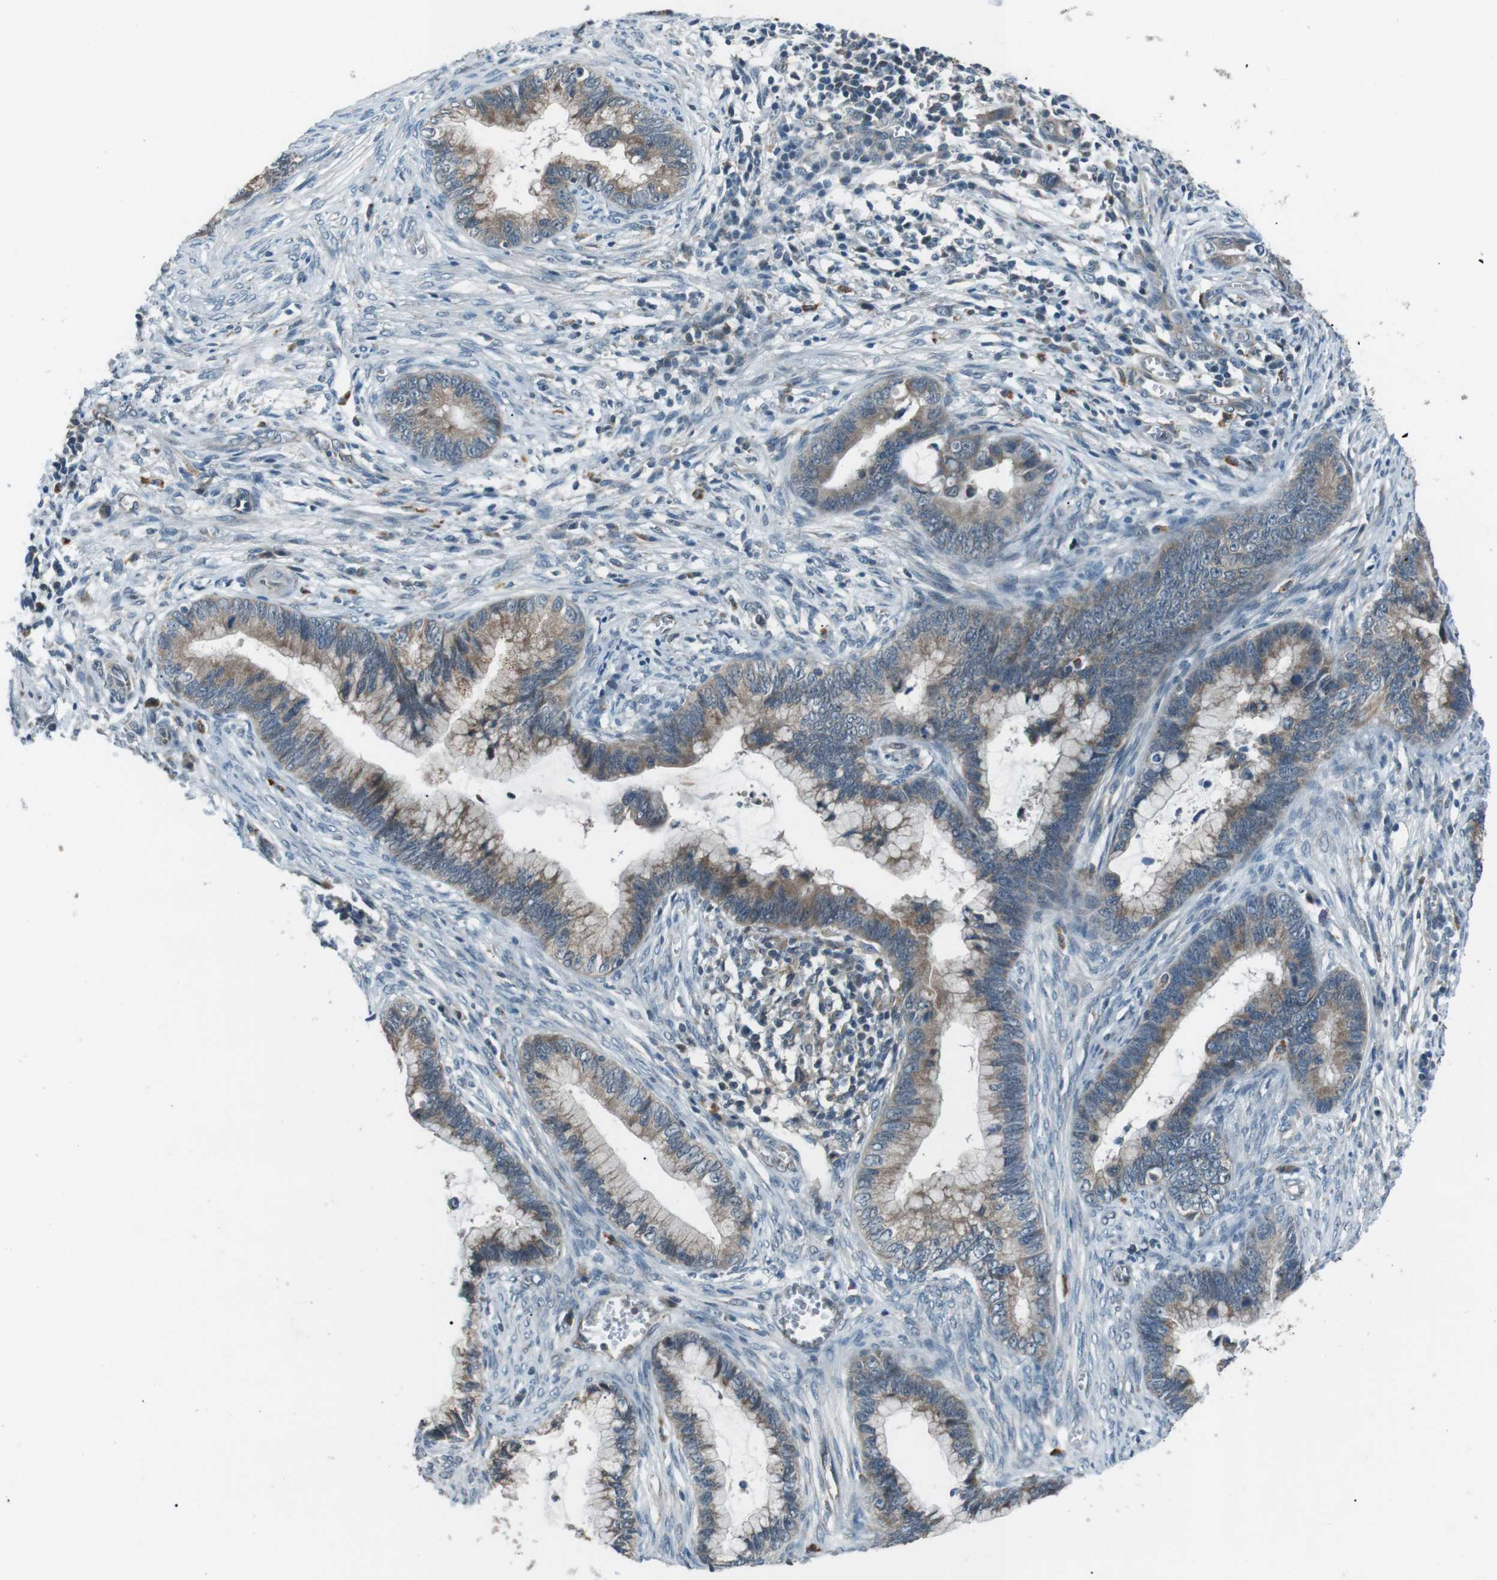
{"staining": {"intensity": "weak", "quantity": ">75%", "location": "cytoplasmic/membranous"}, "tissue": "cervical cancer", "cell_type": "Tumor cells", "image_type": "cancer", "snomed": [{"axis": "morphology", "description": "Adenocarcinoma, NOS"}, {"axis": "topography", "description": "Cervix"}], "caption": "A brown stain shows weak cytoplasmic/membranous staining of a protein in human cervical adenocarcinoma tumor cells.", "gene": "LRIG2", "patient": {"sex": "female", "age": 44}}